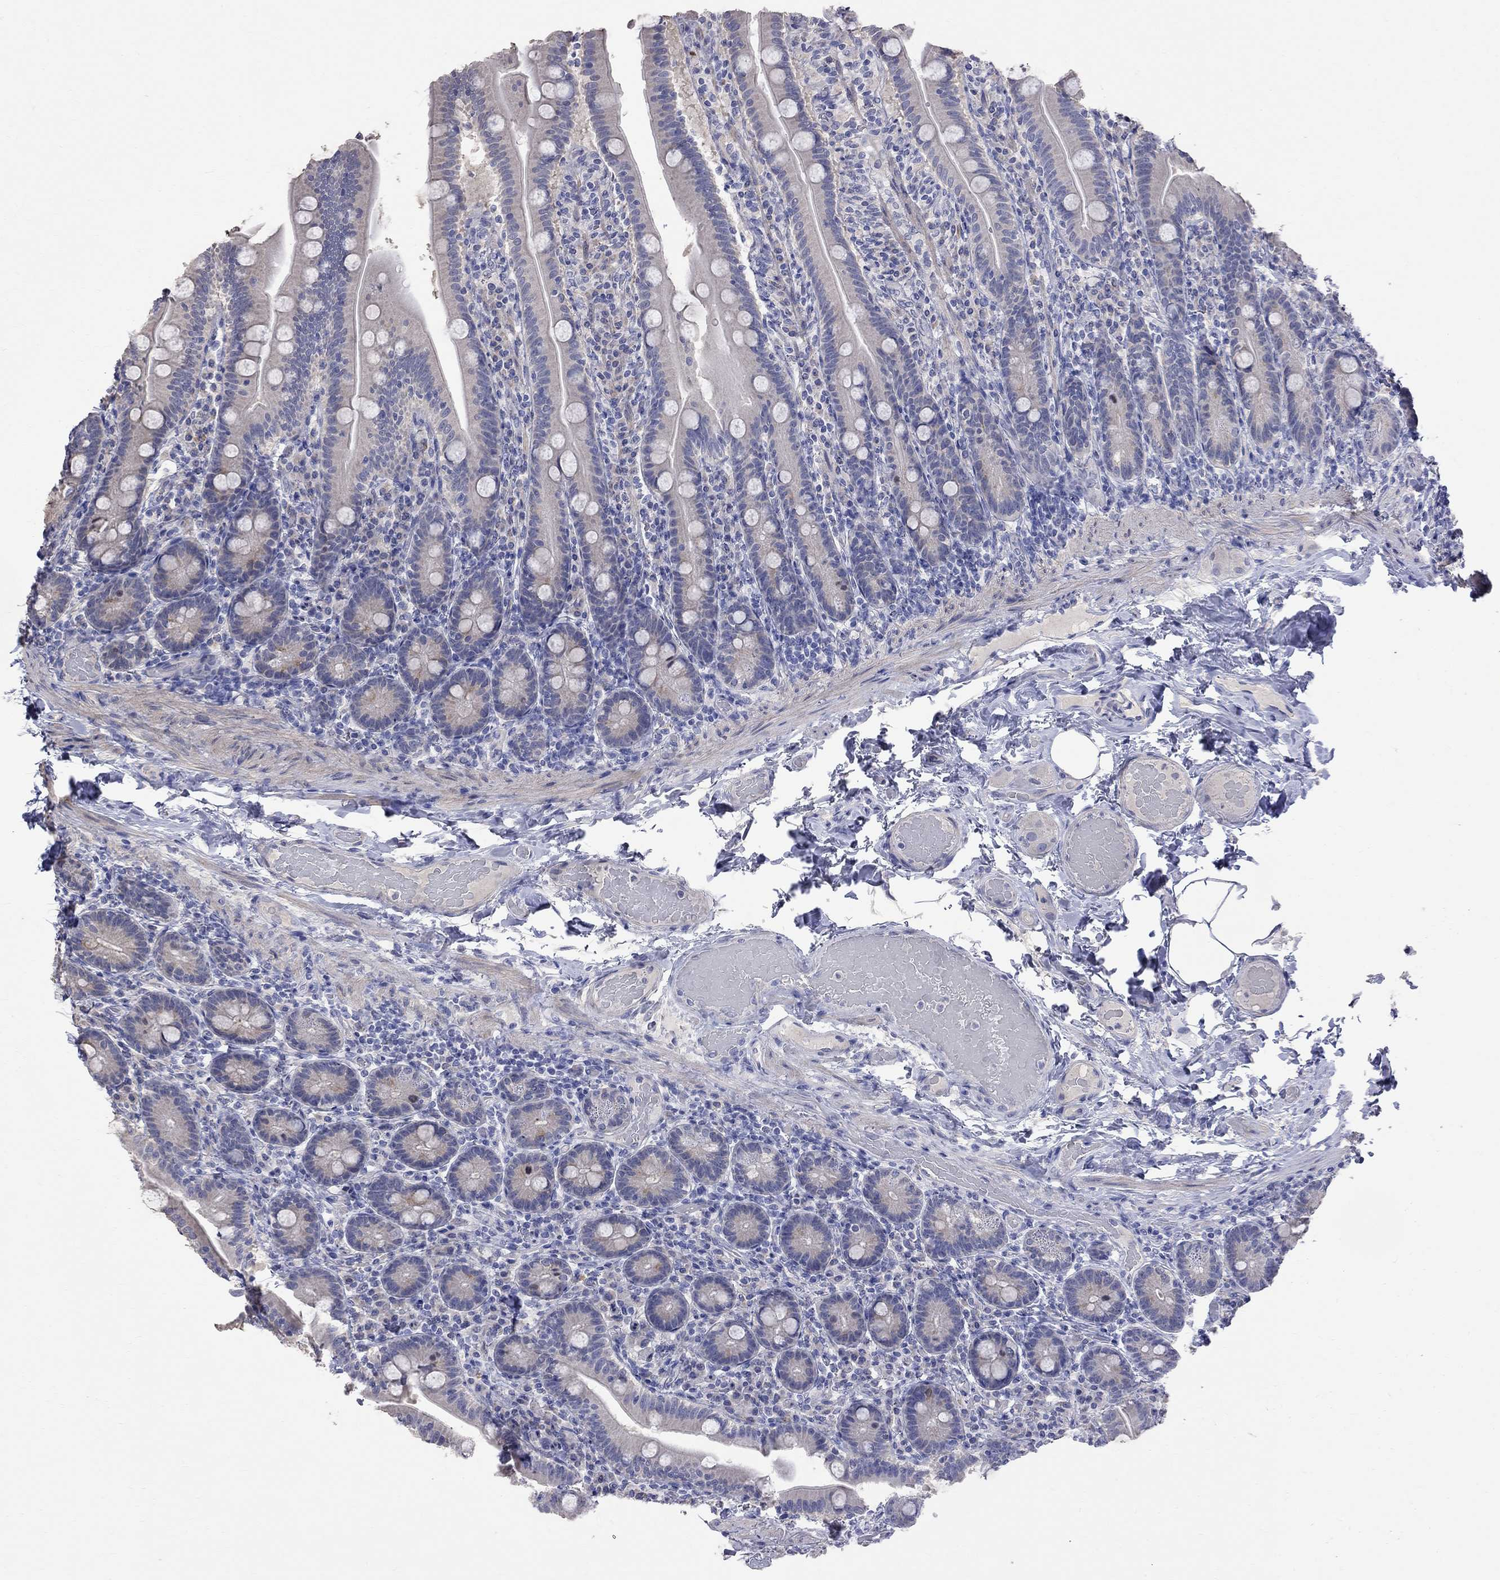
{"staining": {"intensity": "negative", "quantity": "none", "location": "none"}, "tissue": "small intestine", "cell_type": "Glandular cells", "image_type": "normal", "snomed": [{"axis": "morphology", "description": "Normal tissue, NOS"}, {"axis": "topography", "description": "Small intestine"}], "caption": "DAB (3,3'-diaminobenzidine) immunohistochemical staining of unremarkable small intestine shows no significant positivity in glandular cells.", "gene": "CKAP2", "patient": {"sex": "male", "age": 66}}